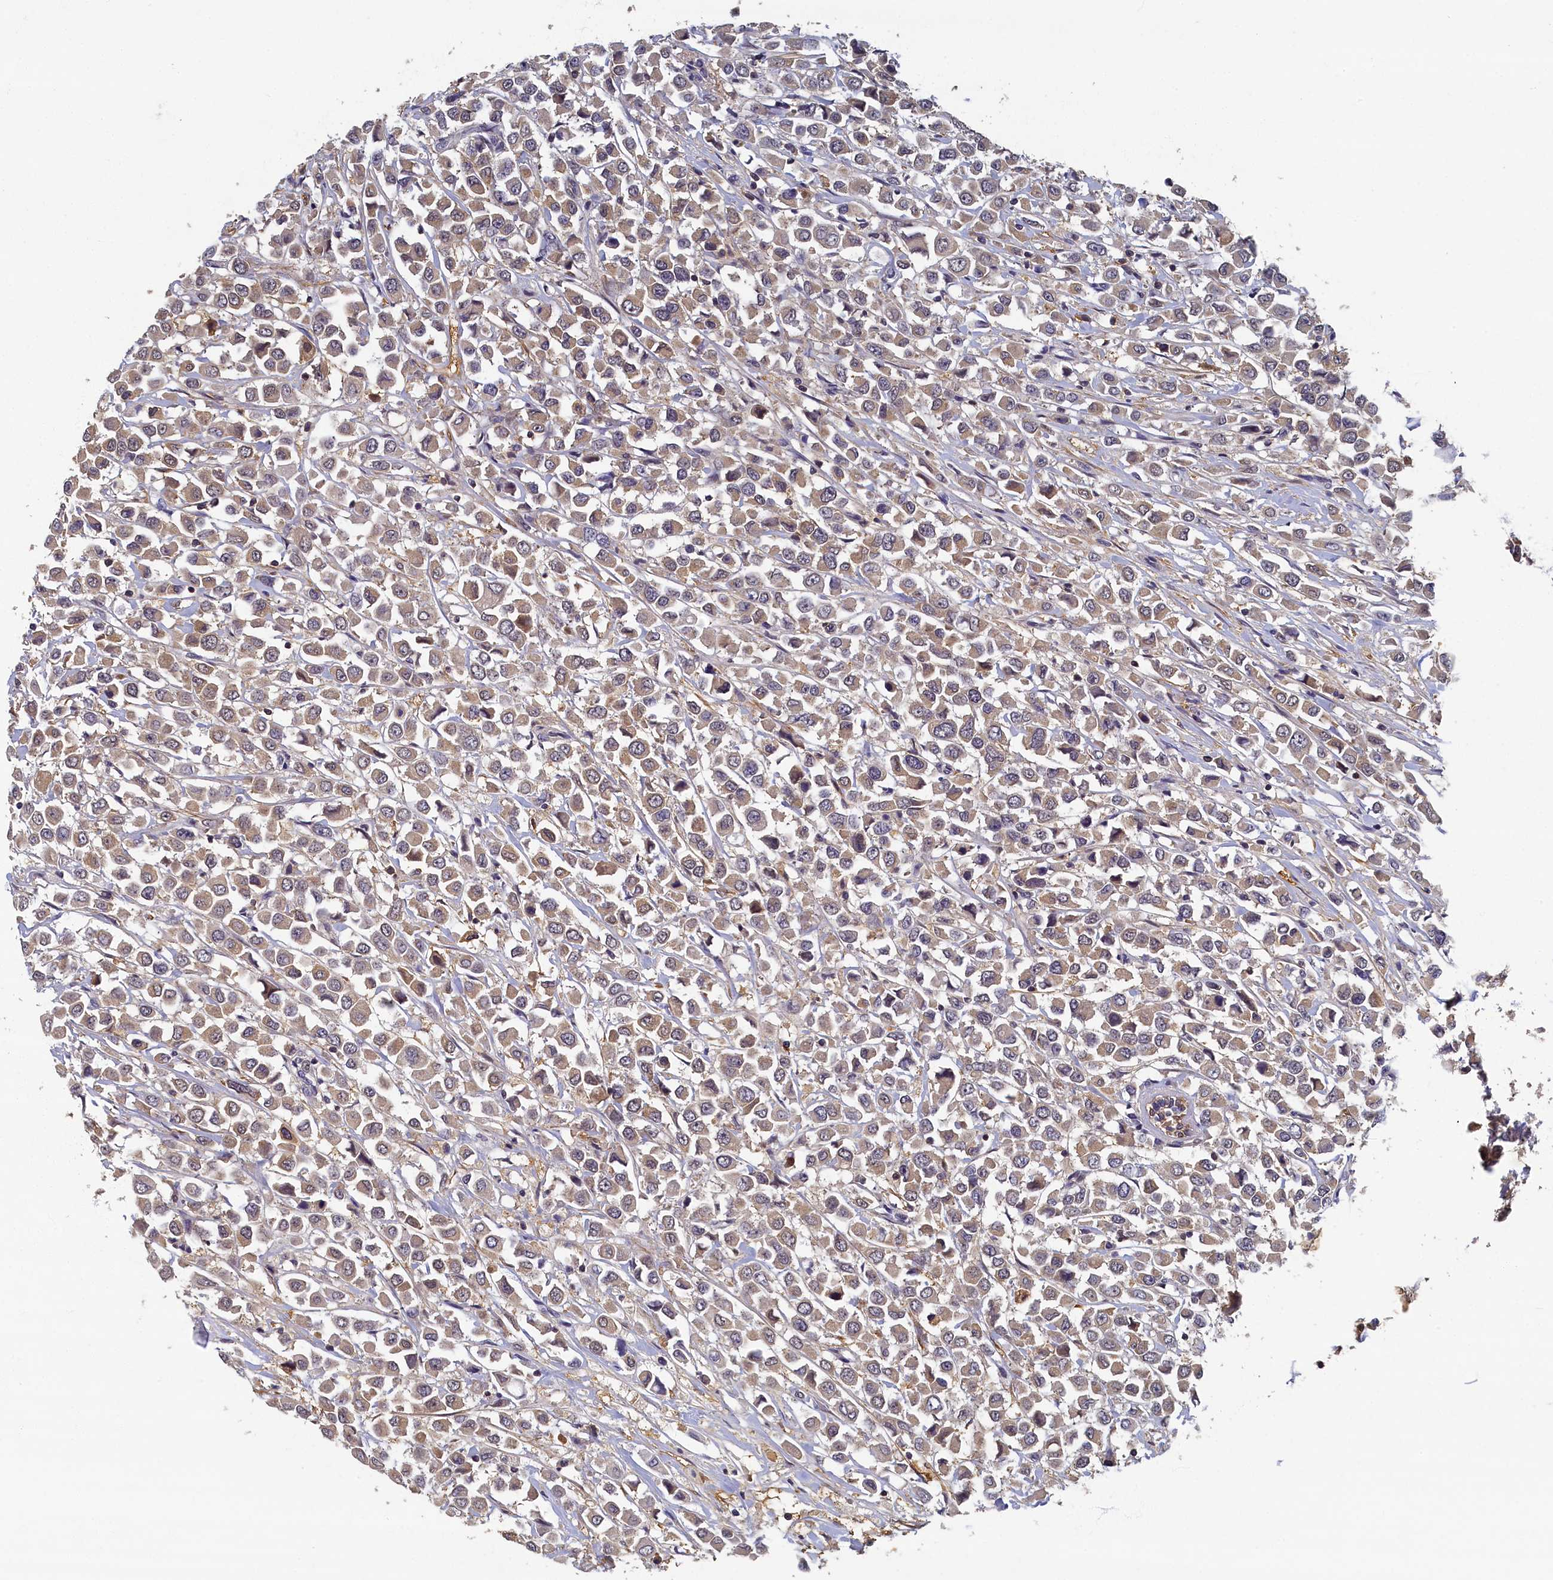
{"staining": {"intensity": "weak", "quantity": ">75%", "location": "cytoplasmic/membranous"}, "tissue": "breast cancer", "cell_type": "Tumor cells", "image_type": "cancer", "snomed": [{"axis": "morphology", "description": "Duct carcinoma"}, {"axis": "topography", "description": "Breast"}], "caption": "Tumor cells demonstrate weak cytoplasmic/membranous staining in about >75% of cells in breast invasive ductal carcinoma.", "gene": "TBCB", "patient": {"sex": "female", "age": 61}}